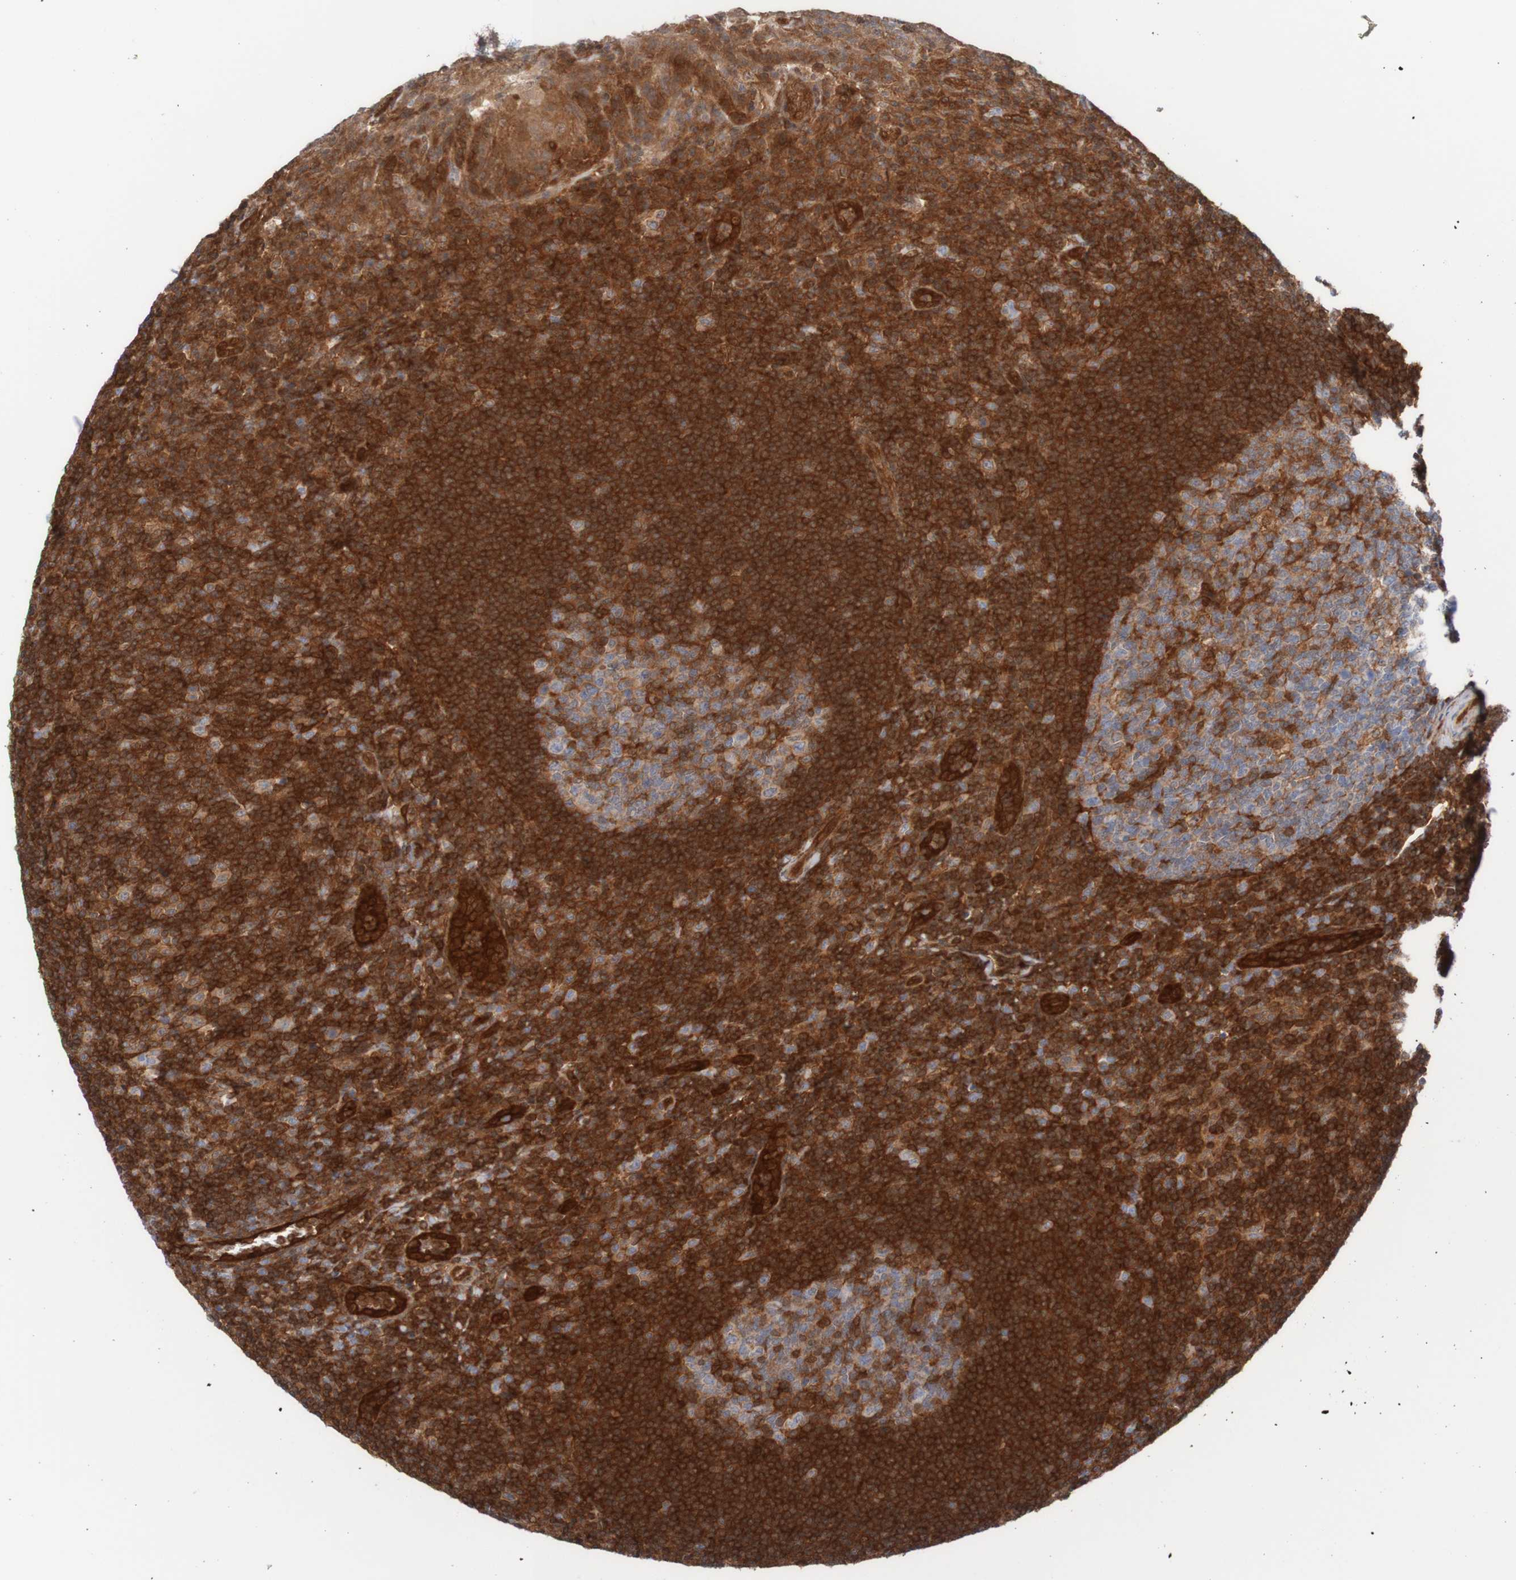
{"staining": {"intensity": "strong", "quantity": "25%-75%", "location": "cytoplasmic/membranous"}, "tissue": "tonsil", "cell_type": "Germinal center cells", "image_type": "normal", "snomed": [{"axis": "morphology", "description": "Normal tissue, NOS"}, {"axis": "topography", "description": "Tonsil"}], "caption": "Immunohistochemistry (IHC) (DAB) staining of normal tonsil shows strong cytoplasmic/membranous protein positivity in approximately 25%-75% of germinal center cells.", "gene": "RIGI", "patient": {"sex": "male", "age": 37}}